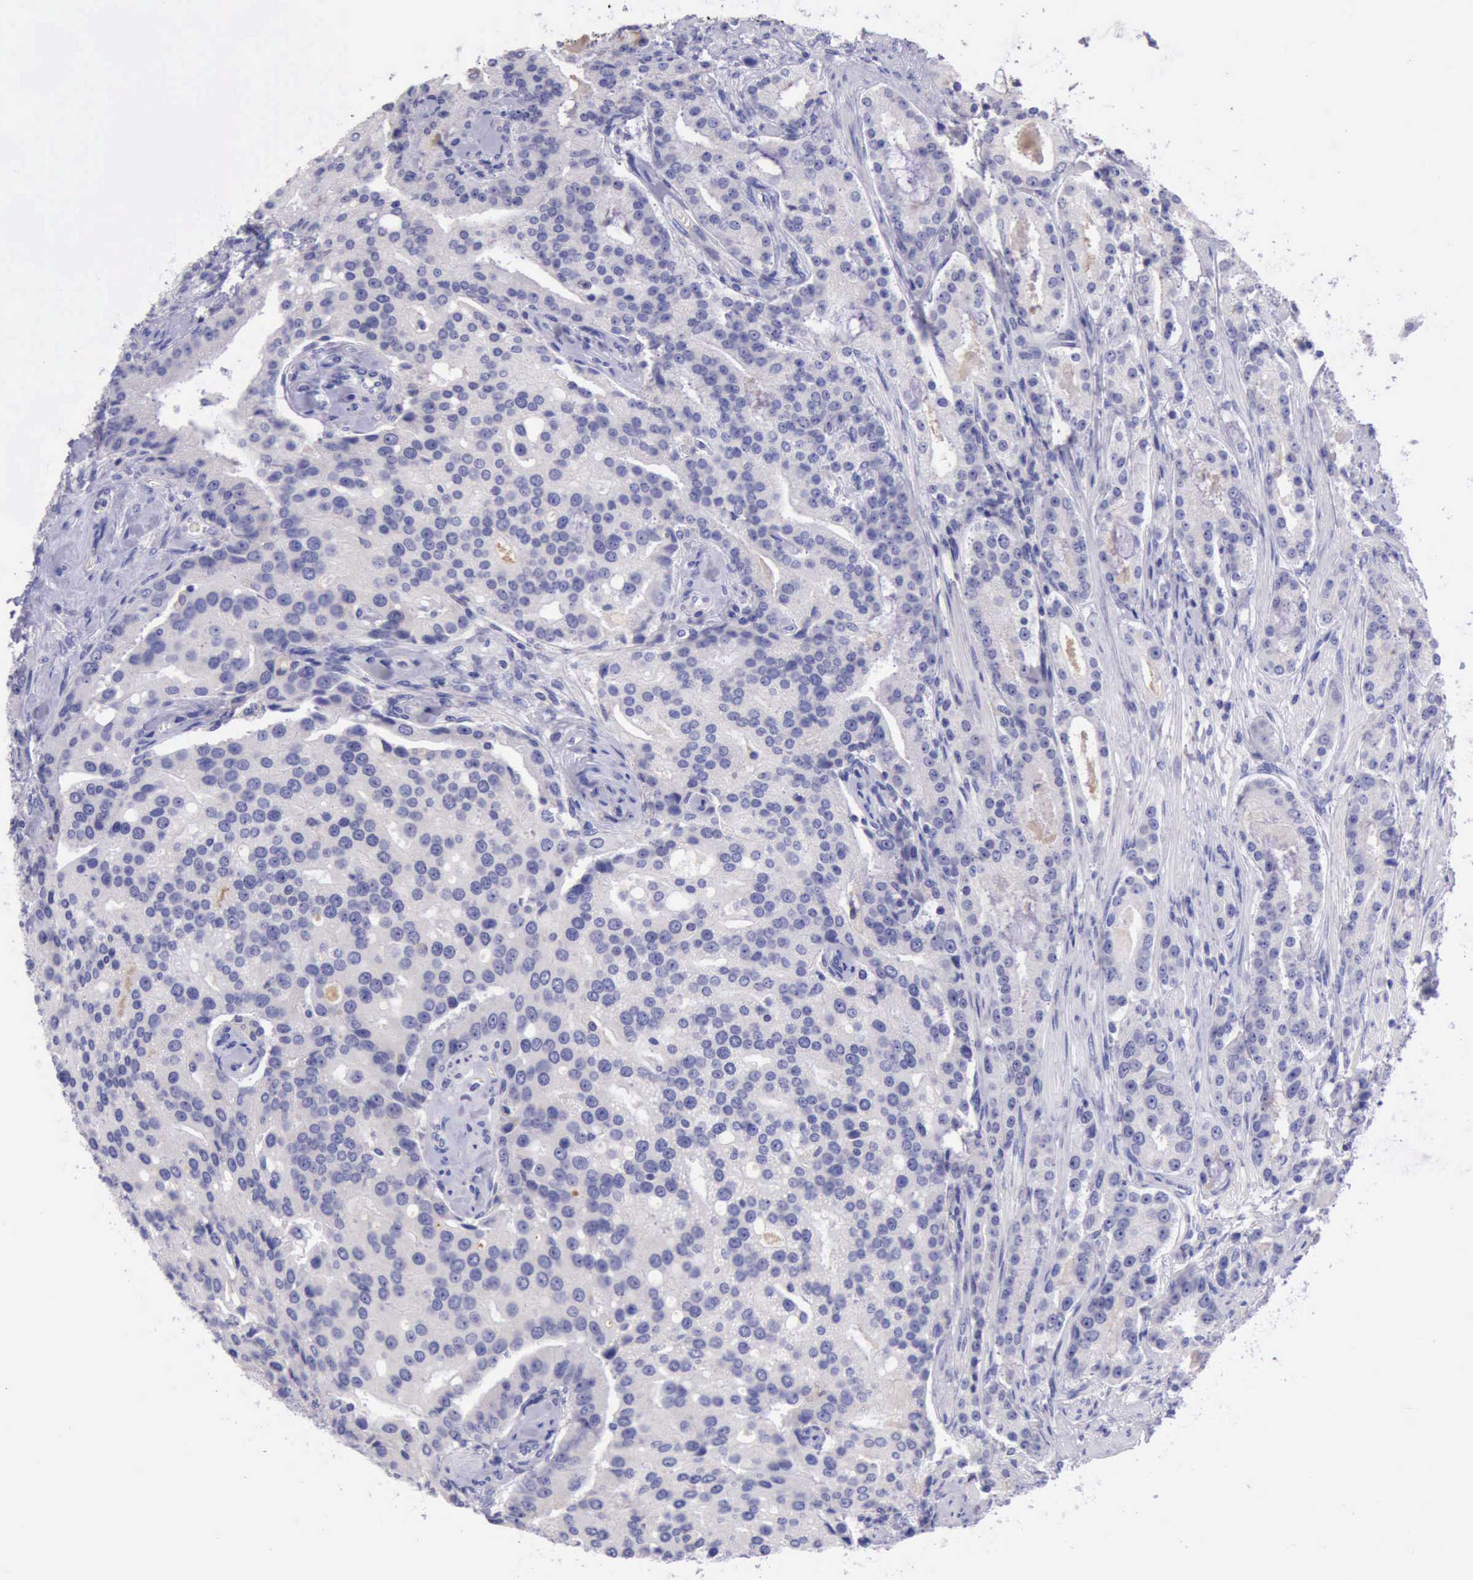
{"staining": {"intensity": "negative", "quantity": "none", "location": "none"}, "tissue": "prostate cancer", "cell_type": "Tumor cells", "image_type": "cancer", "snomed": [{"axis": "morphology", "description": "Adenocarcinoma, Medium grade"}, {"axis": "topography", "description": "Prostate"}], "caption": "The IHC micrograph has no significant positivity in tumor cells of prostate cancer (medium-grade adenocarcinoma) tissue.", "gene": "LRFN5", "patient": {"sex": "male", "age": 72}}